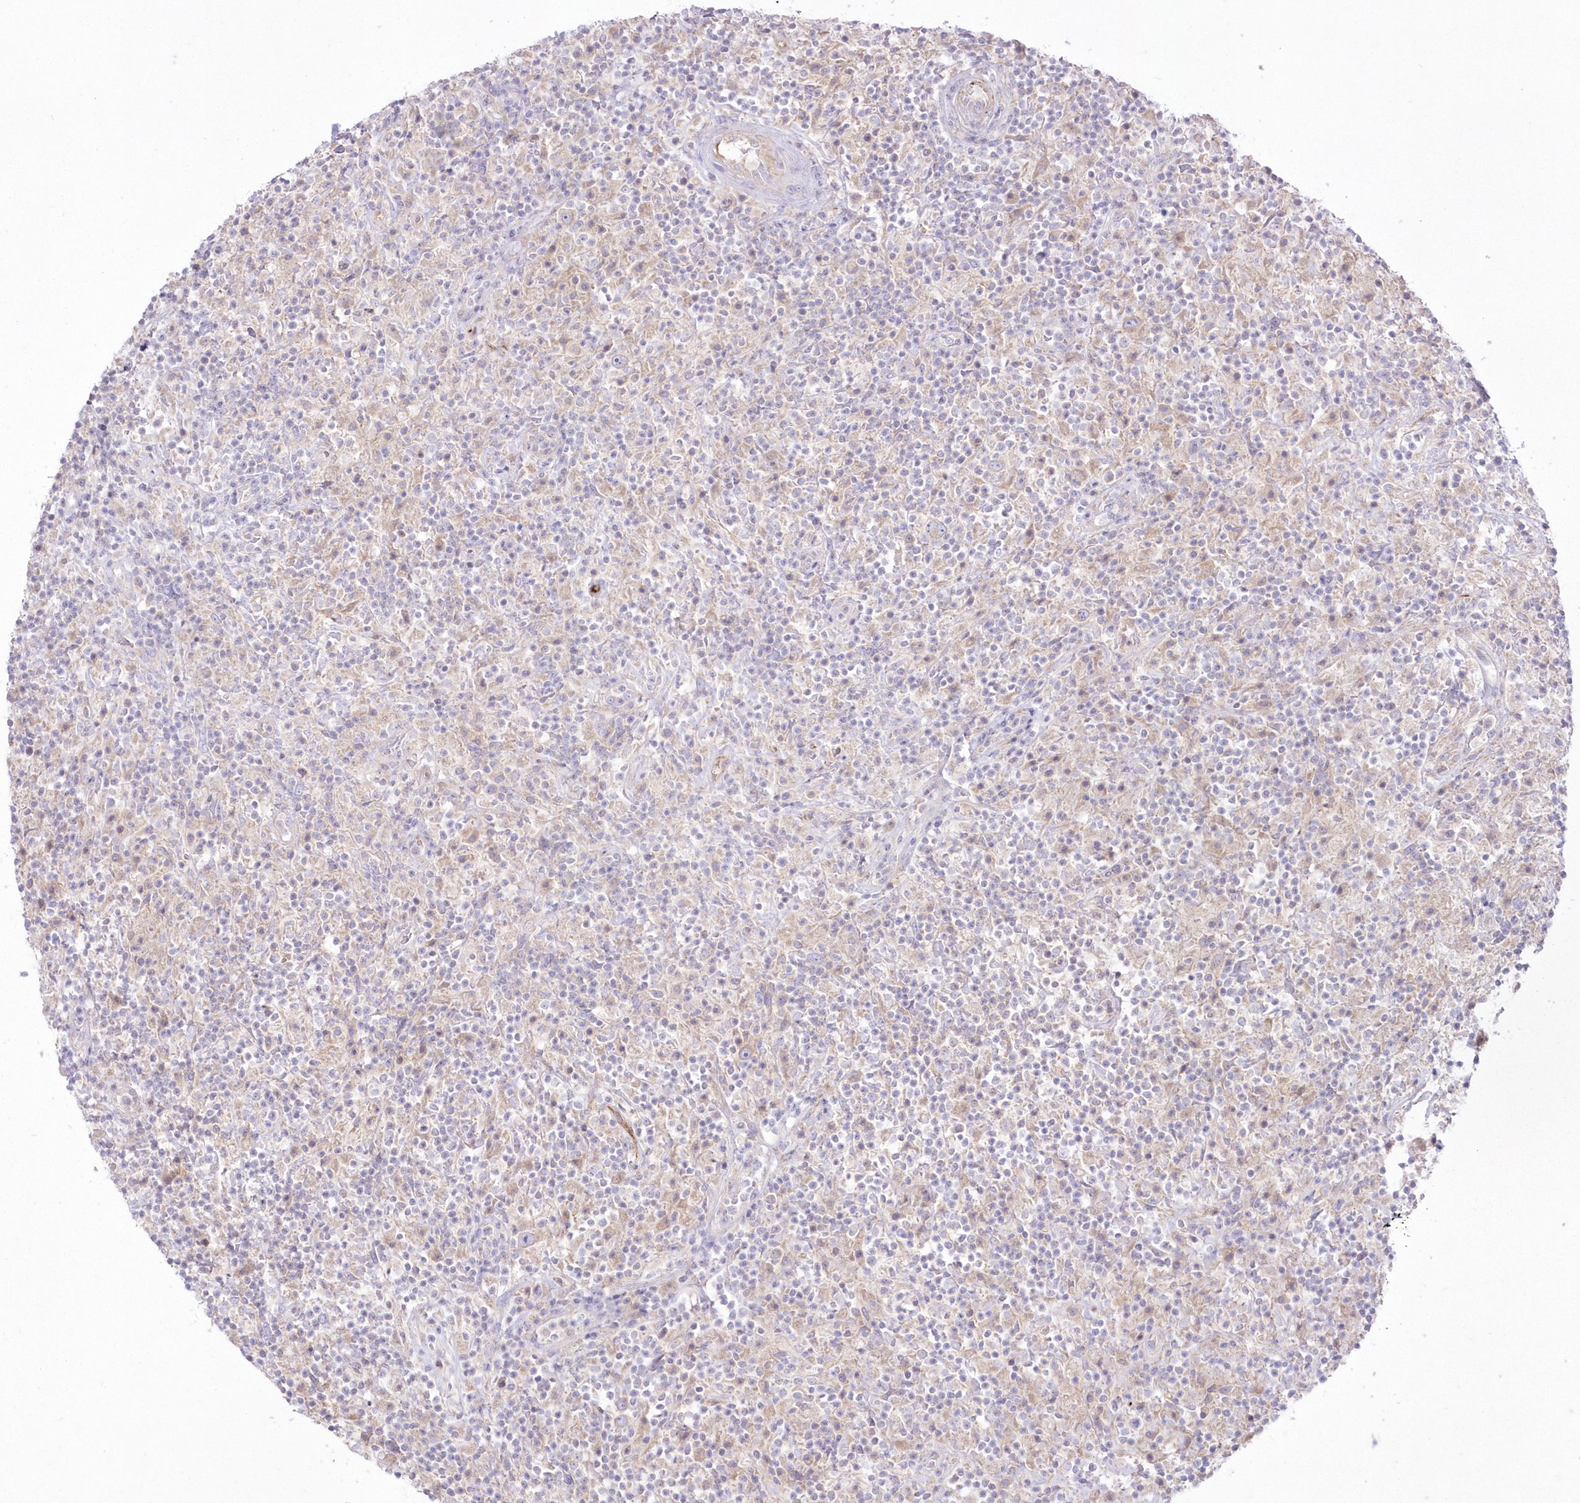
{"staining": {"intensity": "negative", "quantity": "none", "location": "none"}, "tissue": "lymphoma", "cell_type": "Tumor cells", "image_type": "cancer", "snomed": [{"axis": "morphology", "description": "Hodgkin's disease, NOS"}, {"axis": "topography", "description": "Lymph node"}], "caption": "Image shows no significant protein expression in tumor cells of Hodgkin's disease.", "gene": "ZNF843", "patient": {"sex": "male", "age": 70}}